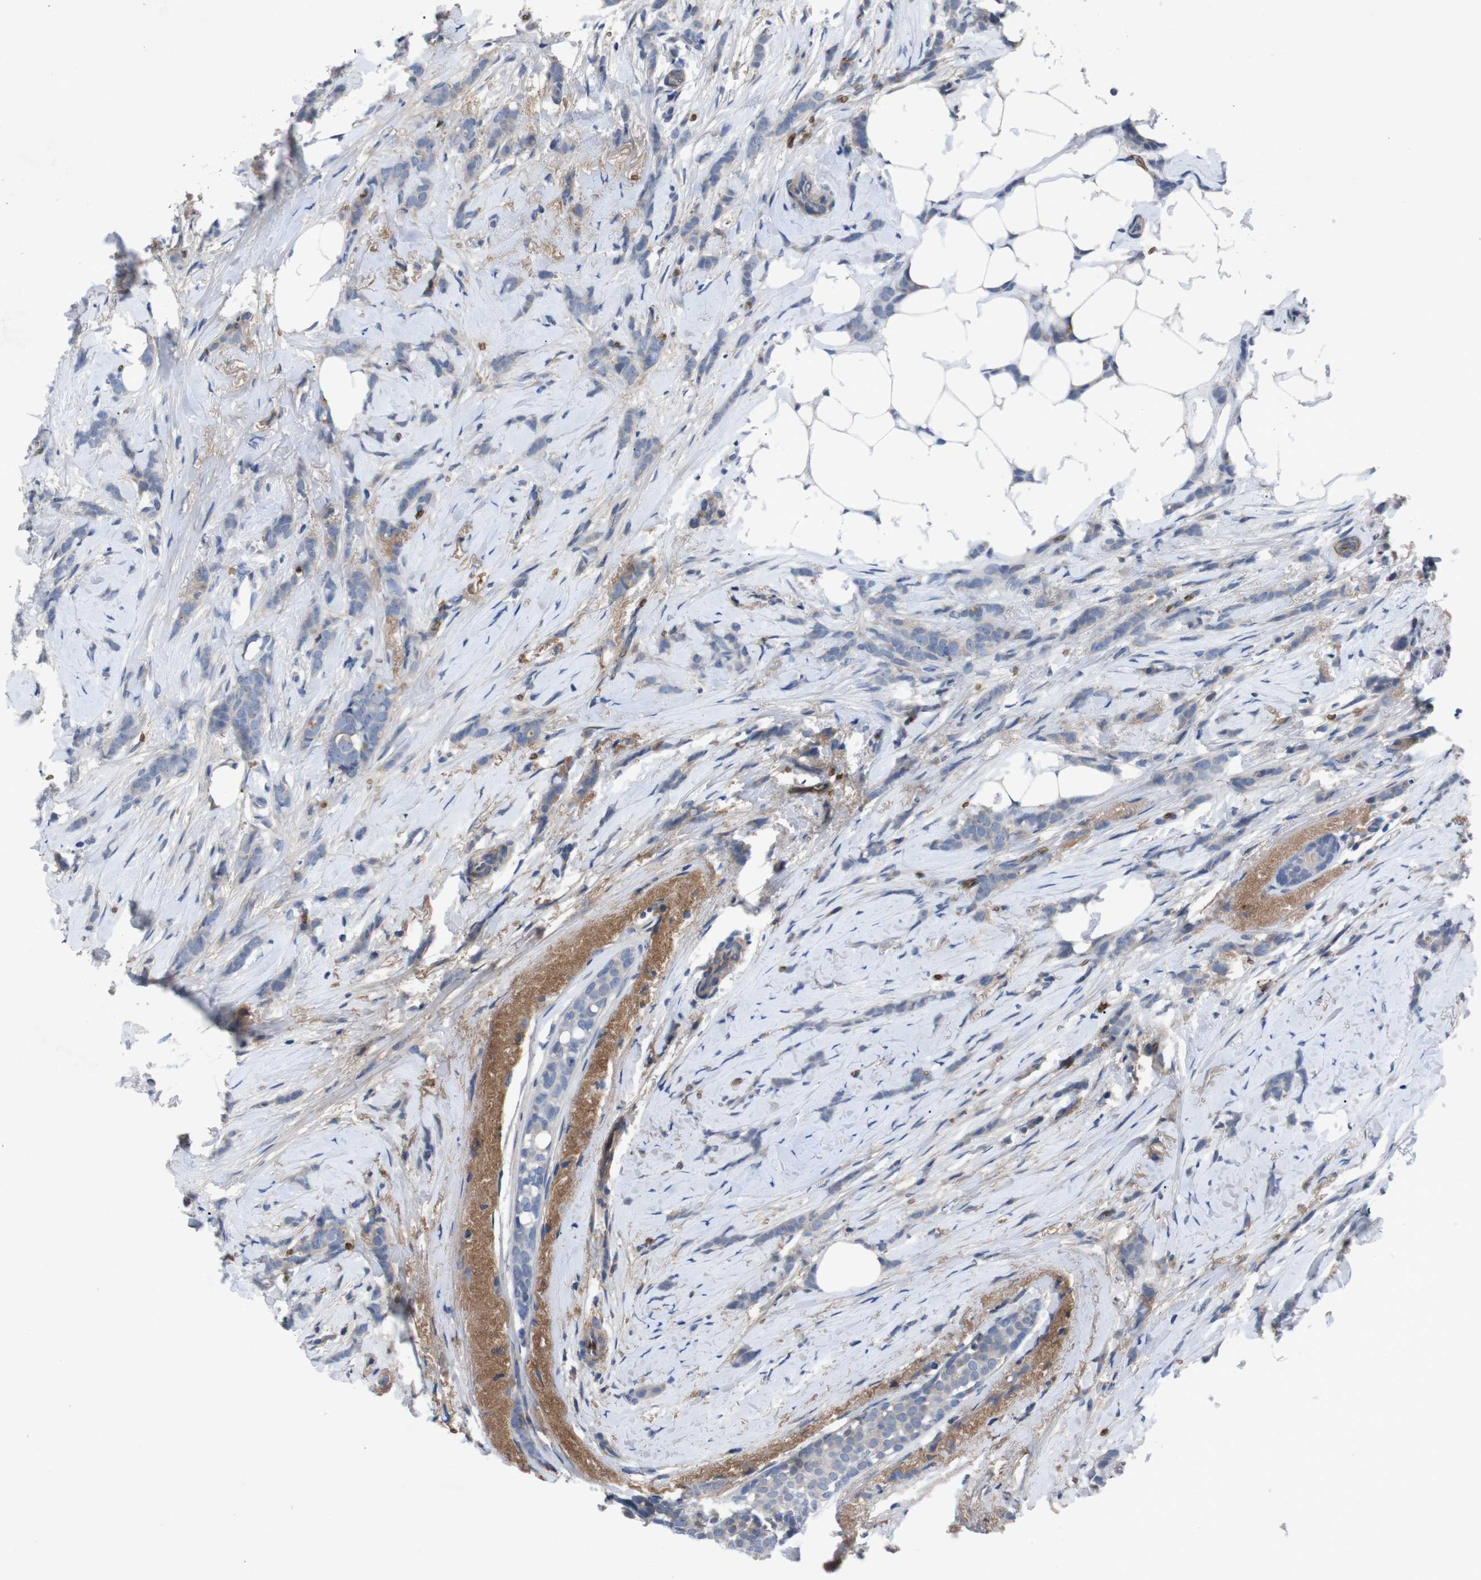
{"staining": {"intensity": "negative", "quantity": "none", "location": "none"}, "tissue": "breast cancer", "cell_type": "Tumor cells", "image_type": "cancer", "snomed": [{"axis": "morphology", "description": "Lobular carcinoma, in situ"}, {"axis": "morphology", "description": "Lobular carcinoma"}, {"axis": "topography", "description": "Breast"}], "caption": "Immunohistochemical staining of breast cancer displays no significant positivity in tumor cells.", "gene": "SPTB", "patient": {"sex": "female", "age": 41}}